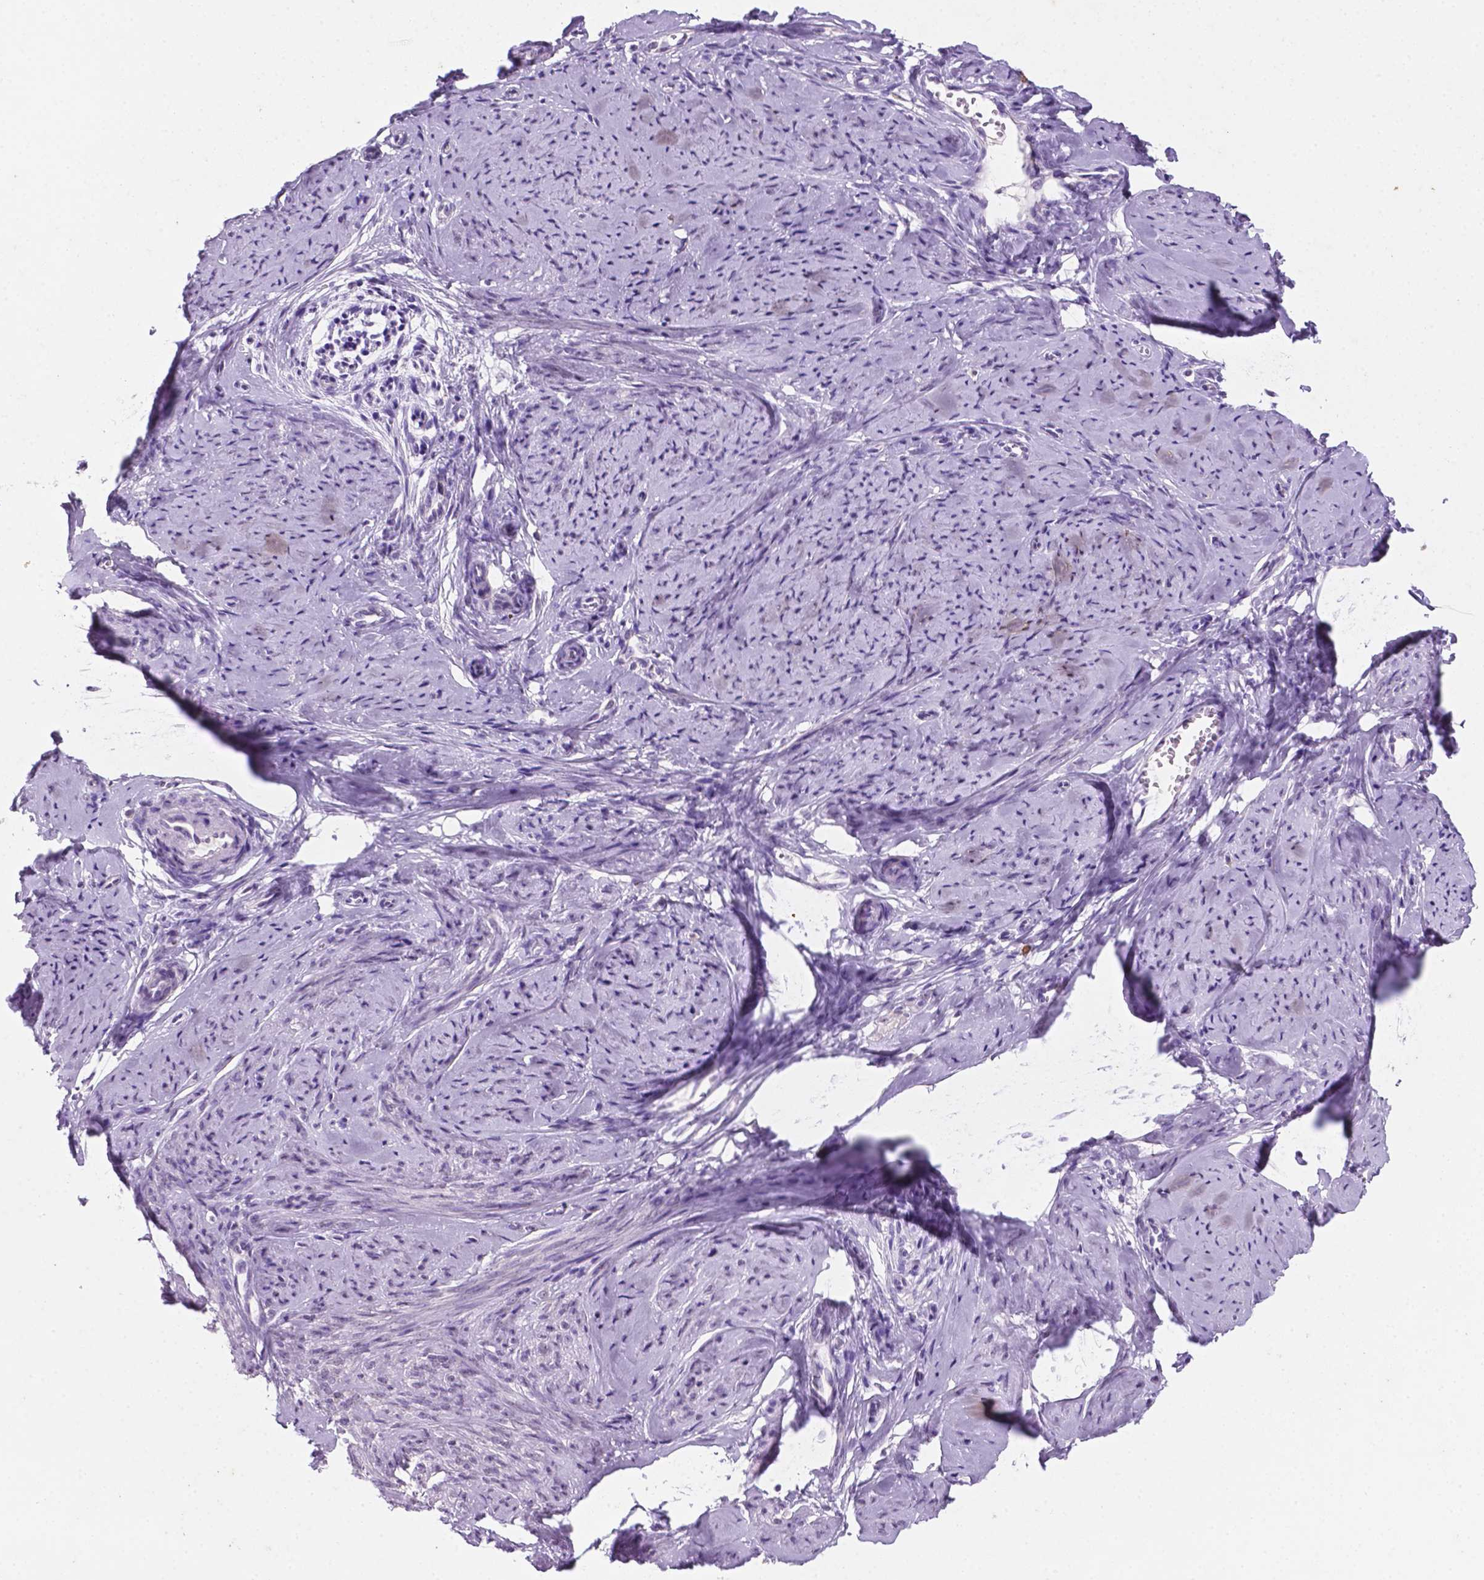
{"staining": {"intensity": "negative", "quantity": "none", "location": "none"}, "tissue": "smooth muscle", "cell_type": "Smooth muscle cells", "image_type": "normal", "snomed": [{"axis": "morphology", "description": "Normal tissue, NOS"}, {"axis": "topography", "description": "Smooth muscle"}], "caption": "Immunohistochemistry photomicrograph of benign smooth muscle: human smooth muscle stained with DAB (3,3'-diaminobenzidine) exhibits no significant protein expression in smooth muscle cells.", "gene": "C18orf21", "patient": {"sex": "female", "age": 48}}